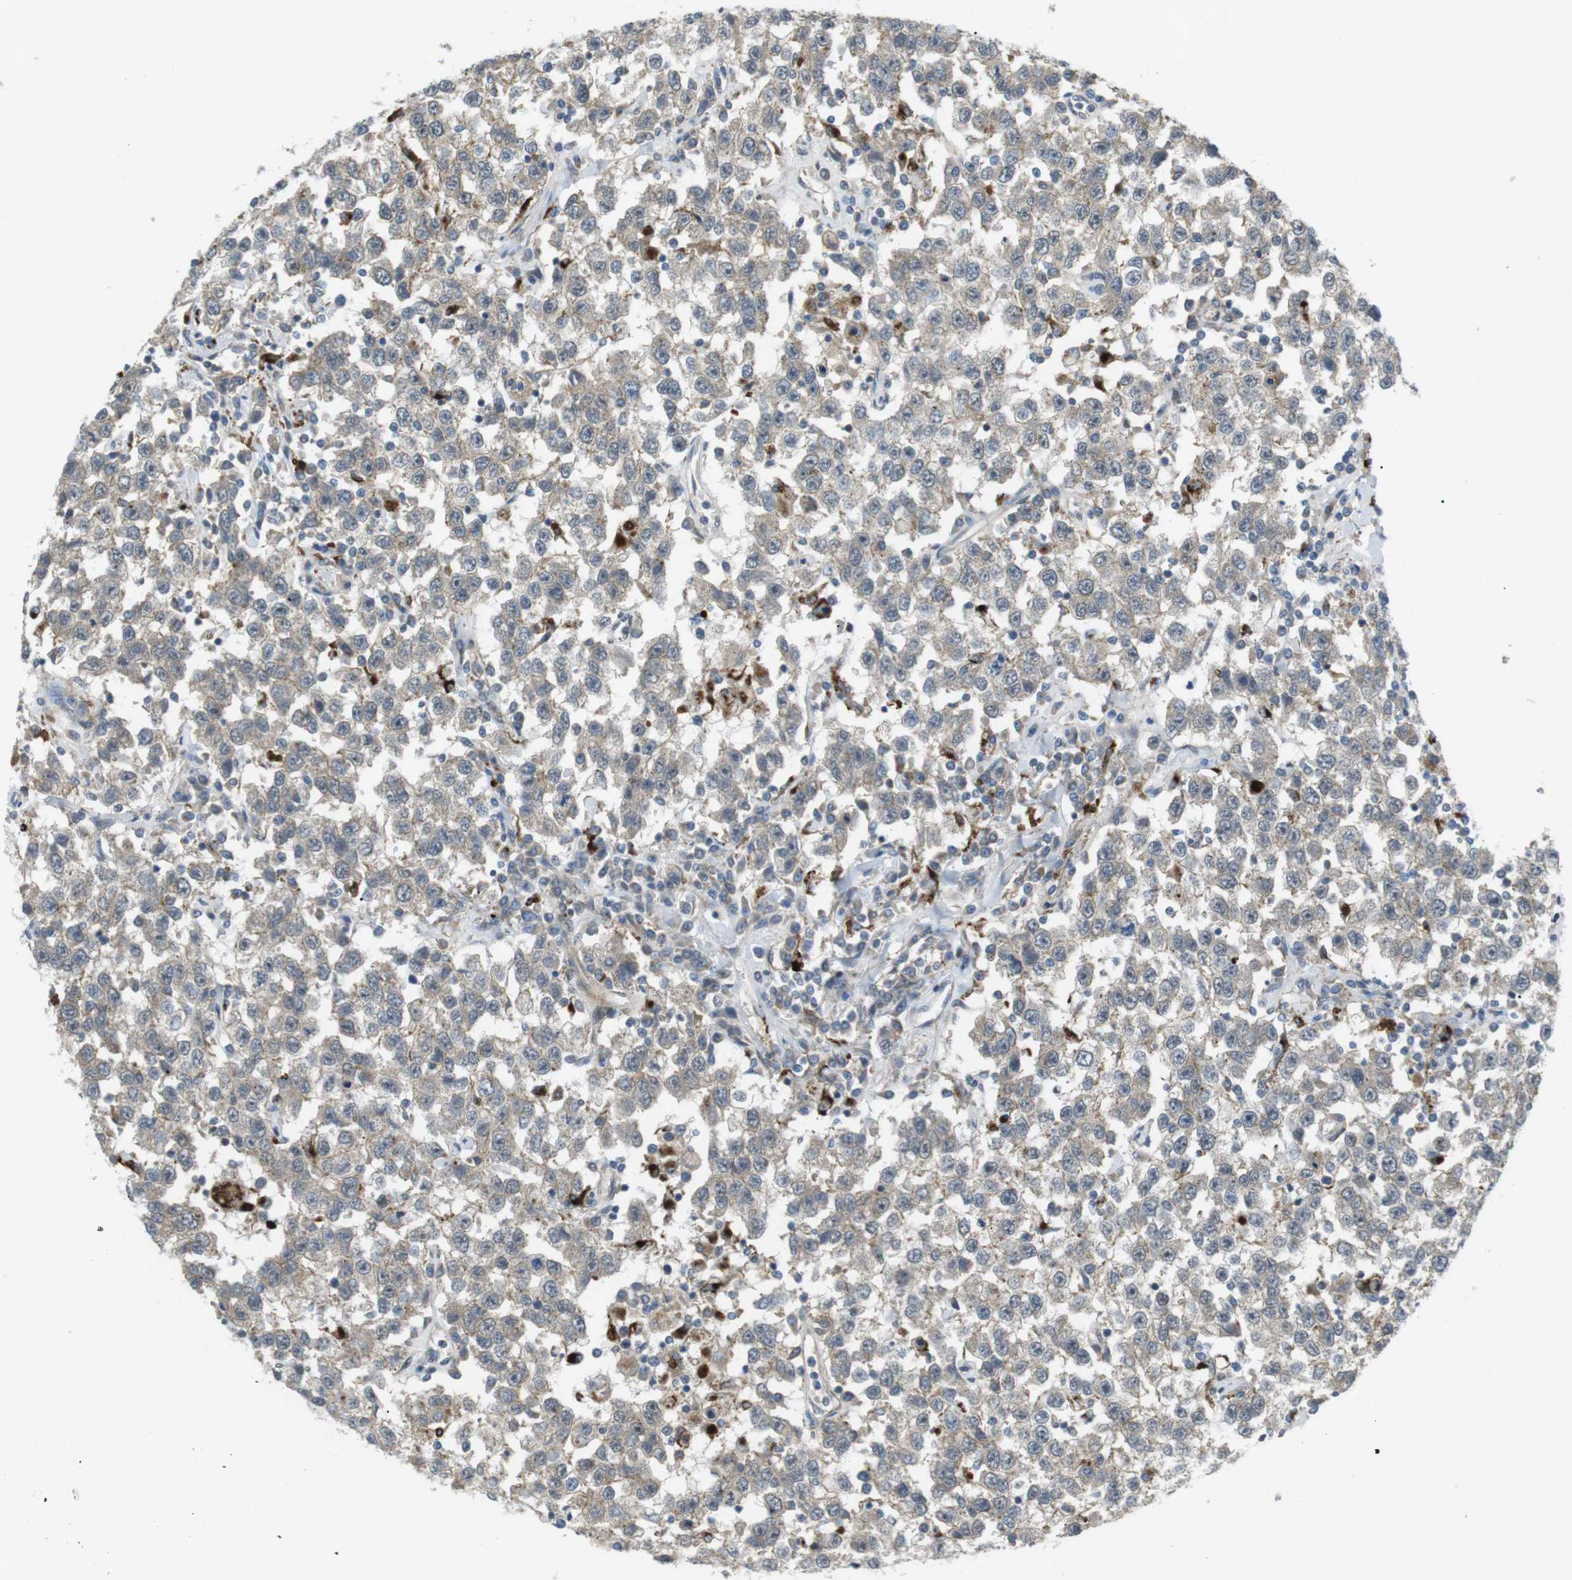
{"staining": {"intensity": "weak", "quantity": "25%-75%", "location": "cytoplasmic/membranous"}, "tissue": "testis cancer", "cell_type": "Tumor cells", "image_type": "cancer", "snomed": [{"axis": "morphology", "description": "Seminoma, NOS"}, {"axis": "topography", "description": "Testis"}], "caption": "Tumor cells demonstrate low levels of weak cytoplasmic/membranous positivity in about 25%-75% of cells in testis cancer. (brown staining indicates protein expression, while blue staining denotes nuclei).", "gene": "KANK2", "patient": {"sex": "male", "age": 41}}